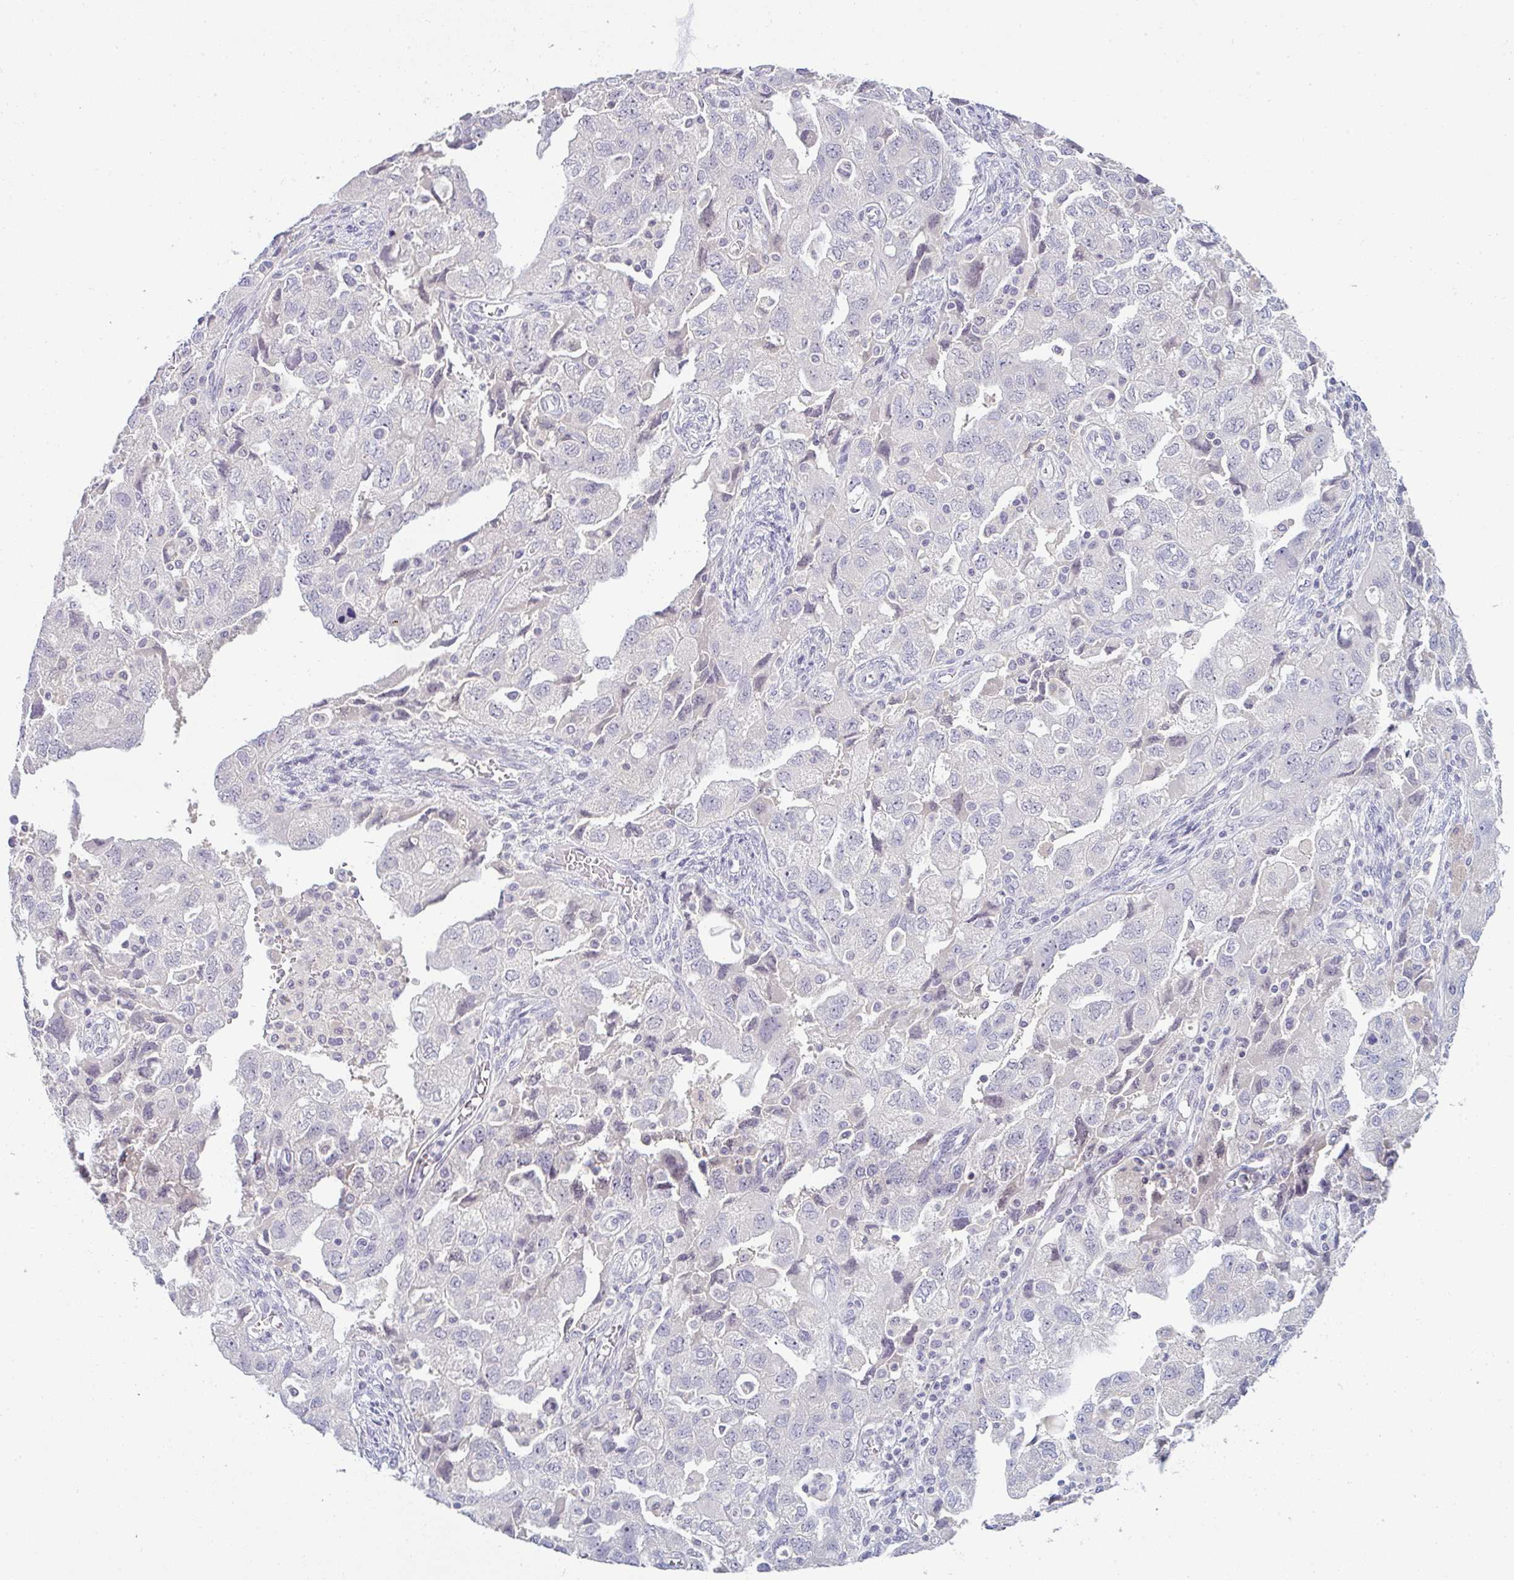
{"staining": {"intensity": "negative", "quantity": "none", "location": "none"}, "tissue": "ovarian cancer", "cell_type": "Tumor cells", "image_type": "cancer", "snomed": [{"axis": "morphology", "description": "Carcinoma, NOS"}, {"axis": "morphology", "description": "Cystadenocarcinoma, serous, NOS"}, {"axis": "topography", "description": "Ovary"}], "caption": "This is an immunohistochemistry (IHC) micrograph of ovarian cancer. There is no staining in tumor cells.", "gene": "PPFIA4", "patient": {"sex": "female", "age": 69}}